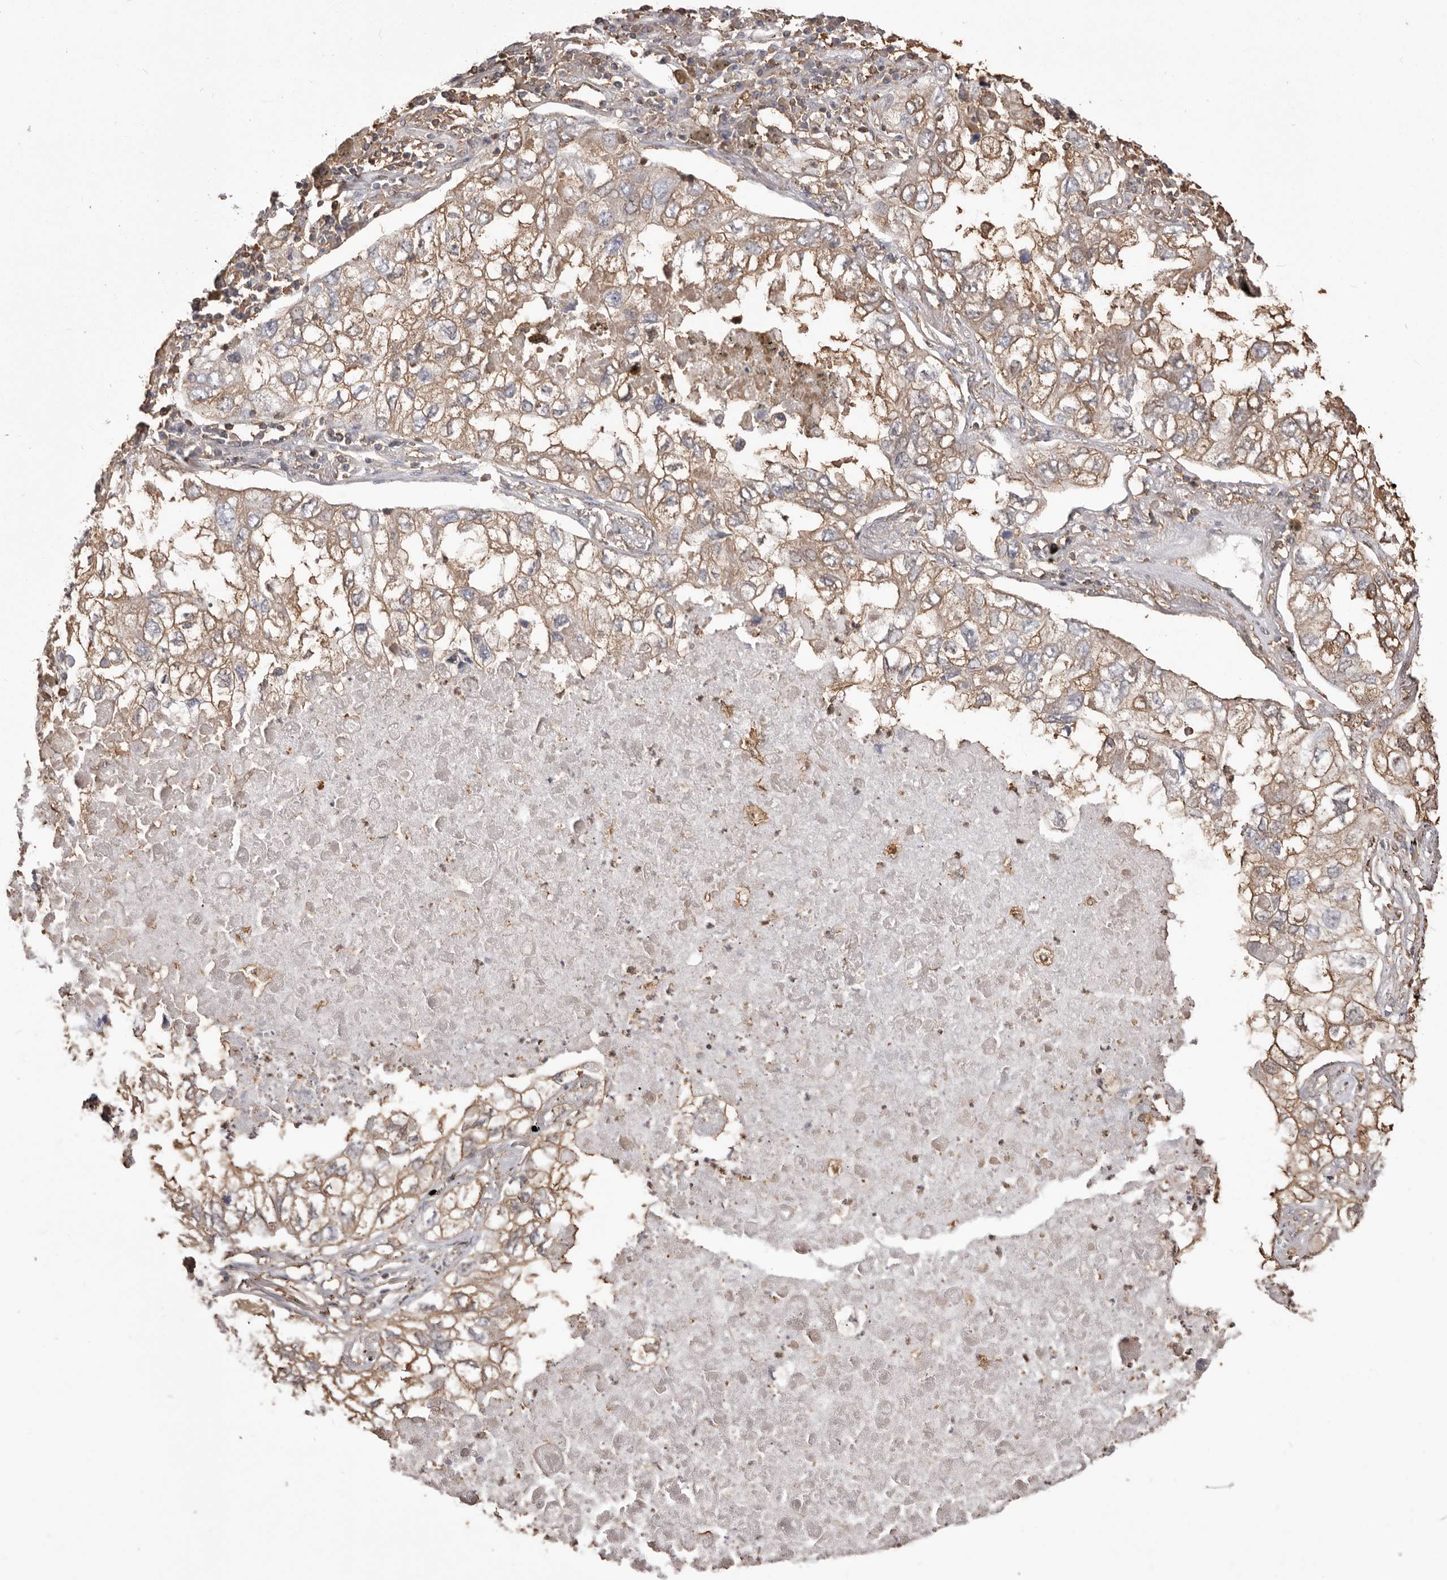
{"staining": {"intensity": "weak", "quantity": "25%-75%", "location": "cytoplasmic/membranous"}, "tissue": "lung cancer", "cell_type": "Tumor cells", "image_type": "cancer", "snomed": [{"axis": "morphology", "description": "Adenocarcinoma, NOS"}, {"axis": "topography", "description": "Lung"}], "caption": "This photomicrograph demonstrates lung cancer stained with immunohistochemistry (IHC) to label a protein in brown. The cytoplasmic/membranous of tumor cells show weak positivity for the protein. Nuclei are counter-stained blue.", "gene": "PKM", "patient": {"sex": "male", "age": 65}}